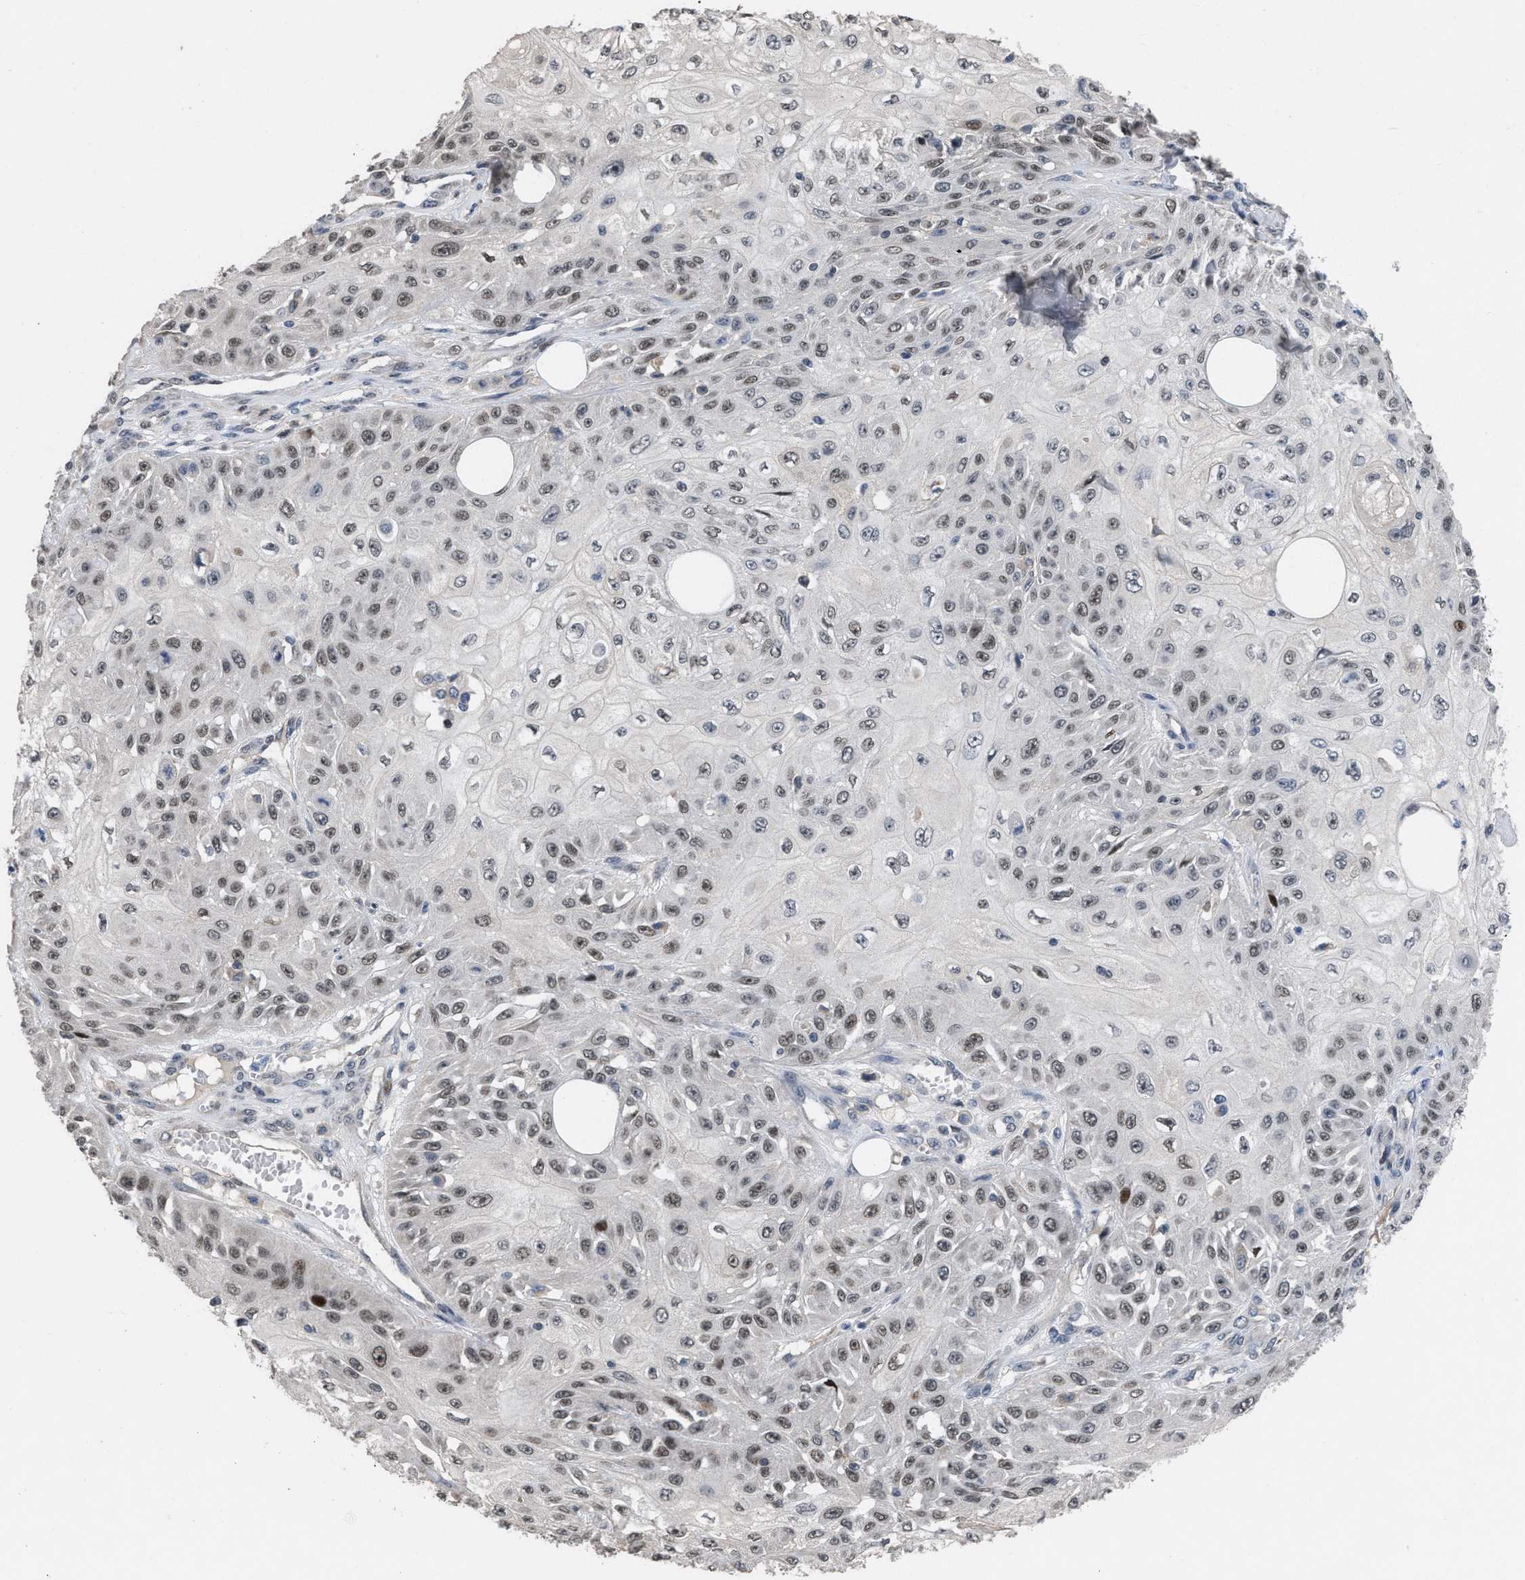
{"staining": {"intensity": "weak", "quantity": ">75%", "location": "nuclear"}, "tissue": "skin cancer", "cell_type": "Tumor cells", "image_type": "cancer", "snomed": [{"axis": "morphology", "description": "Squamous cell carcinoma, NOS"}, {"axis": "morphology", "description": "Squamous cell carcinoma, metastatic, NOS"}, {"axis": "topography", "description": "Skin"}, {"axis": "topography", "description": "Lymph node"}], "caption": "Protein staining of skin cancer (squamous cell carcinoma) tissue demonstrates weak nuclear expression in approximately >75% of tumor cells. Nuclei are stained in blue.", "gene": "SETDB1", "patient": {"sex": "male", "age": 75}}